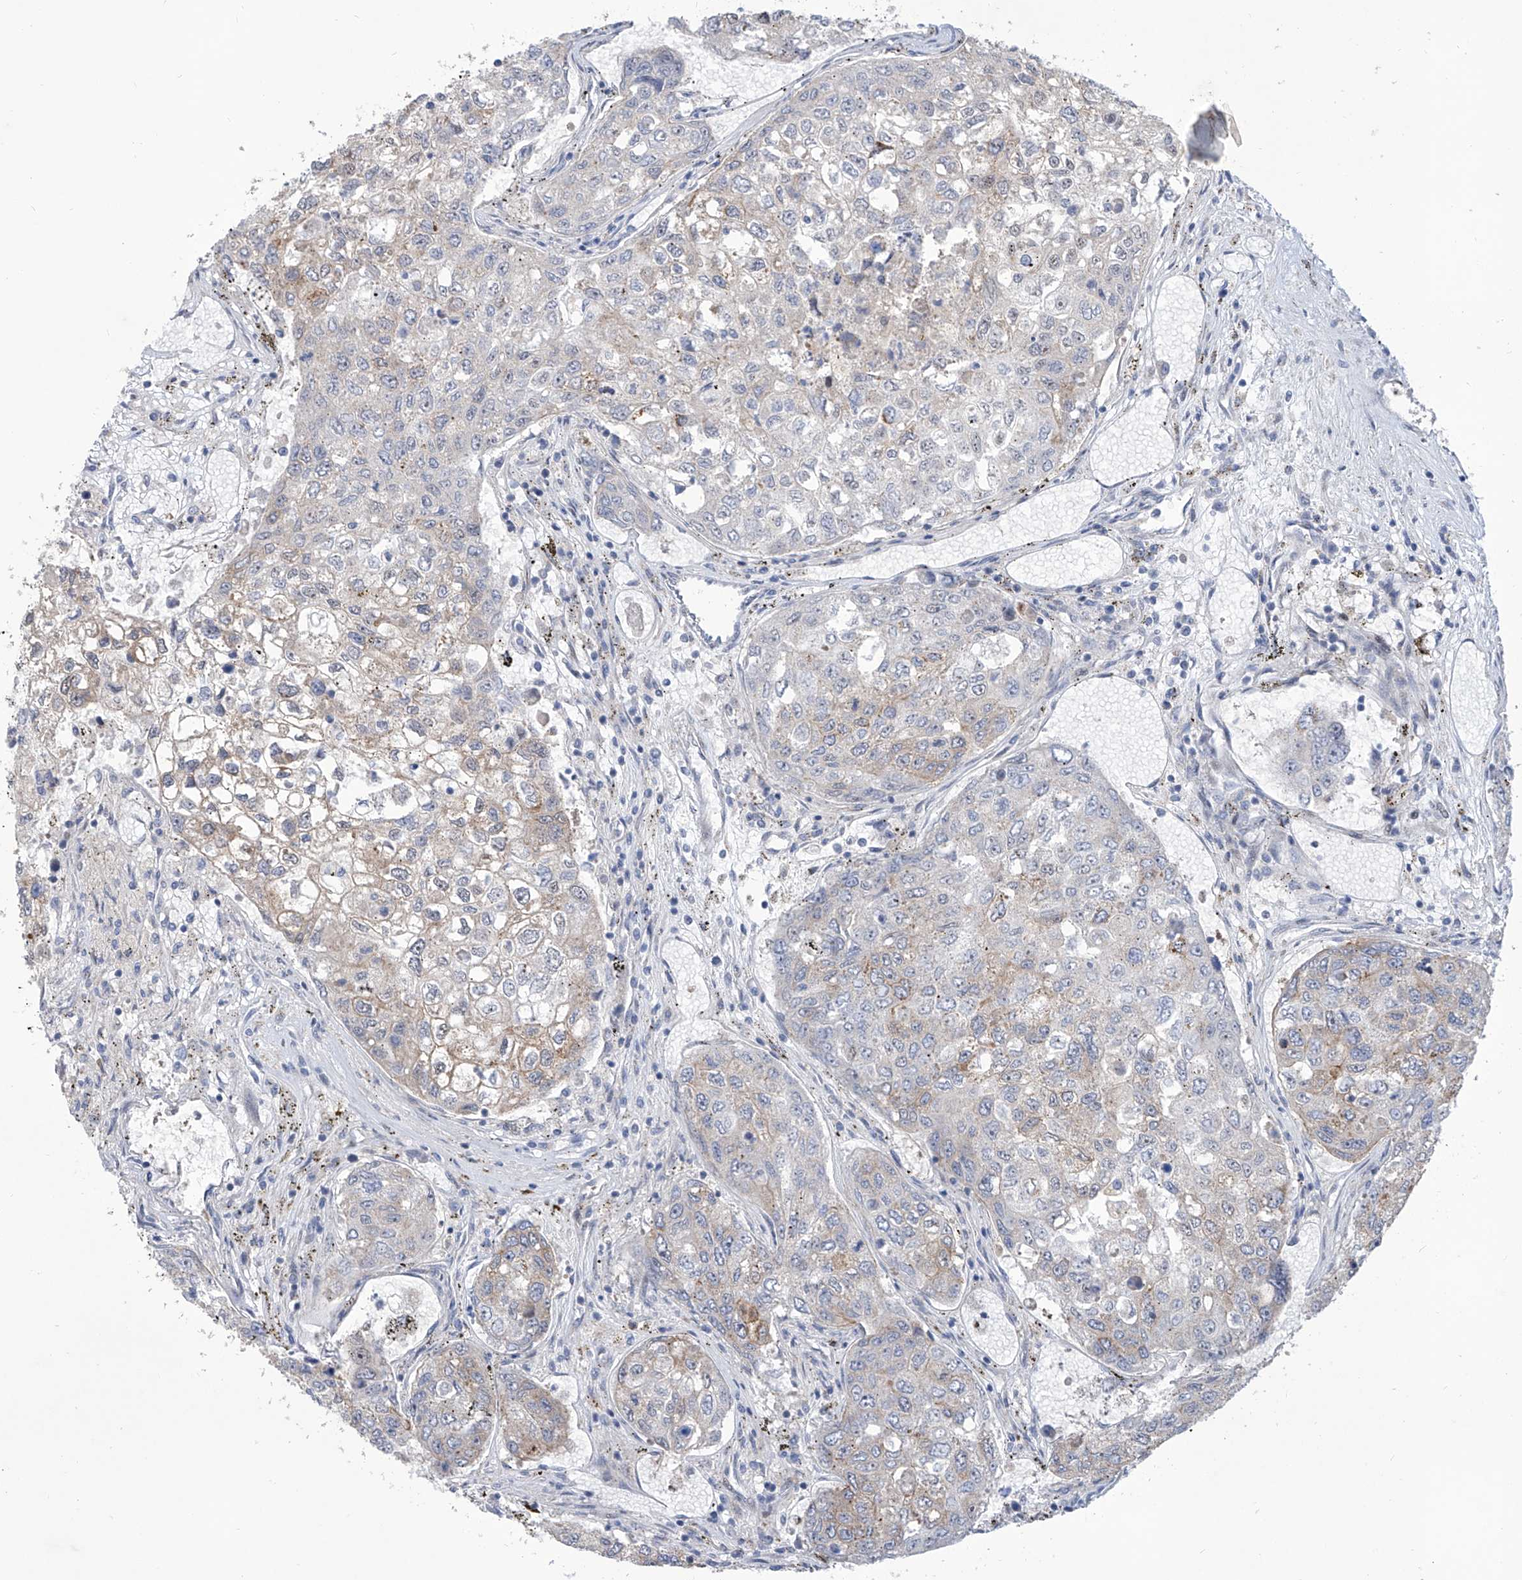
{"staining": {"intensity": "moderate", "quantity": "<25%", "location": "cytoplasmic/membranous"}, "tissue": "urothelial cancer", "cell_type": "Tumor cells", "image_type": "cancer", "snomed": [{"axis": "morphology", "description": "Urothelial carcinoma, High grade"}, {"axis": "topography", "description": "Lymph node"}, {"axis": "topography", "description": "Urinary bladder"}], "caption": "Immunohistochemical staining of urothelial cancer shows moderate cytoplasmic/membranous protein staining in approximately <25% of tumor cells. (Stains: DAB in brown, nuclei in blue, Microscopy: brightfield microscopy at high magnification).", "gene": "LRRC1", "patient": {"sex": "male", "age": 51}}